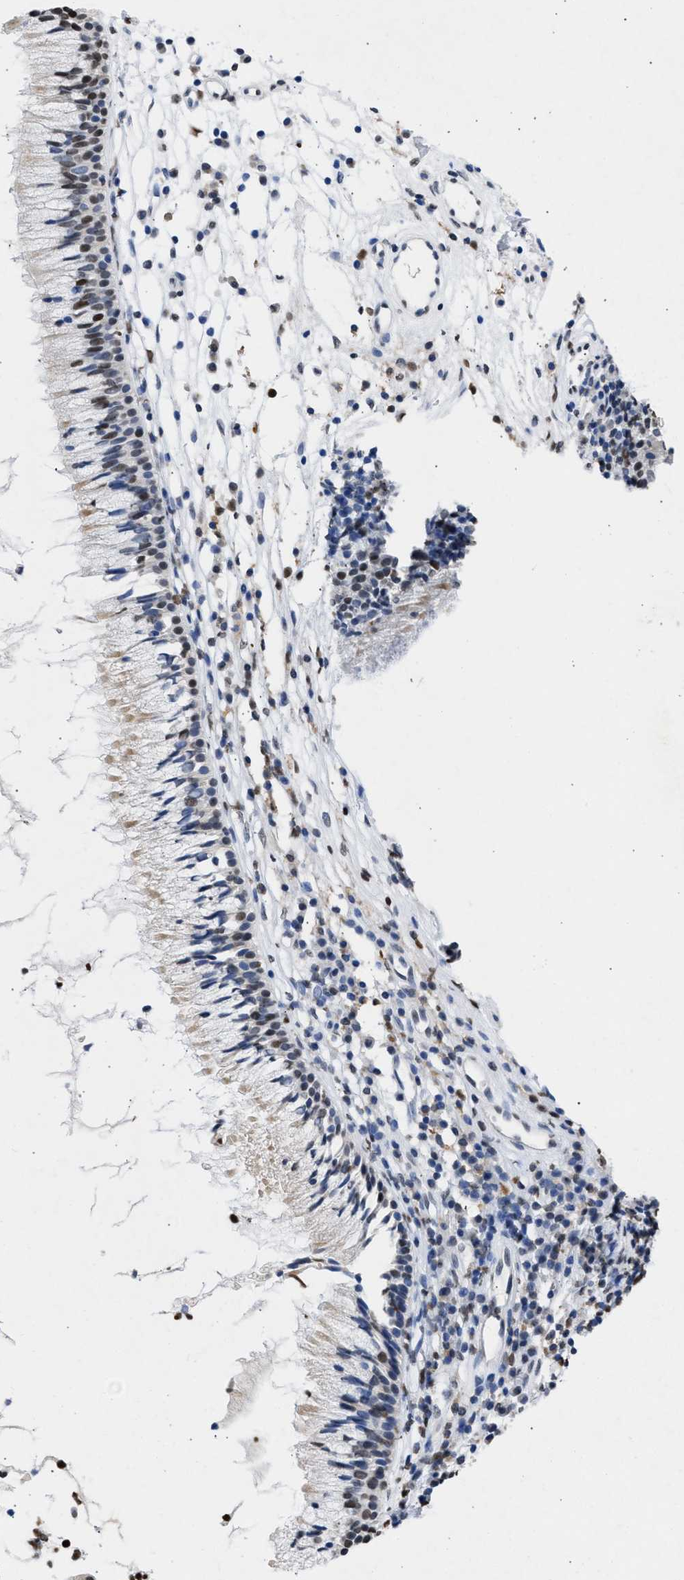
{"staining": {"intensity": "moderate", "quantity": "25%-75%", "location": "nuclear"}, "tissue": "nasopharynx", "cell_type": "Respiratory epithelial cells", "image_type": "normal", "snomed": [{"axis": "morphology", "description": "Normal tissue, NOS"}, {"axis": "topography", "description": "Nasopharynx"}], "caption": "Immunohistochemistry photomicrograph of normal nasopharynx: nasopharynx stained using IHC shows medium levels of moderate protein expression localized specifically in the nuclear of respiratory epithelial cells, appearing as a nuclear brown color.", "gene": "NUP35", "patient": {"sex": "male", "age": 21}}